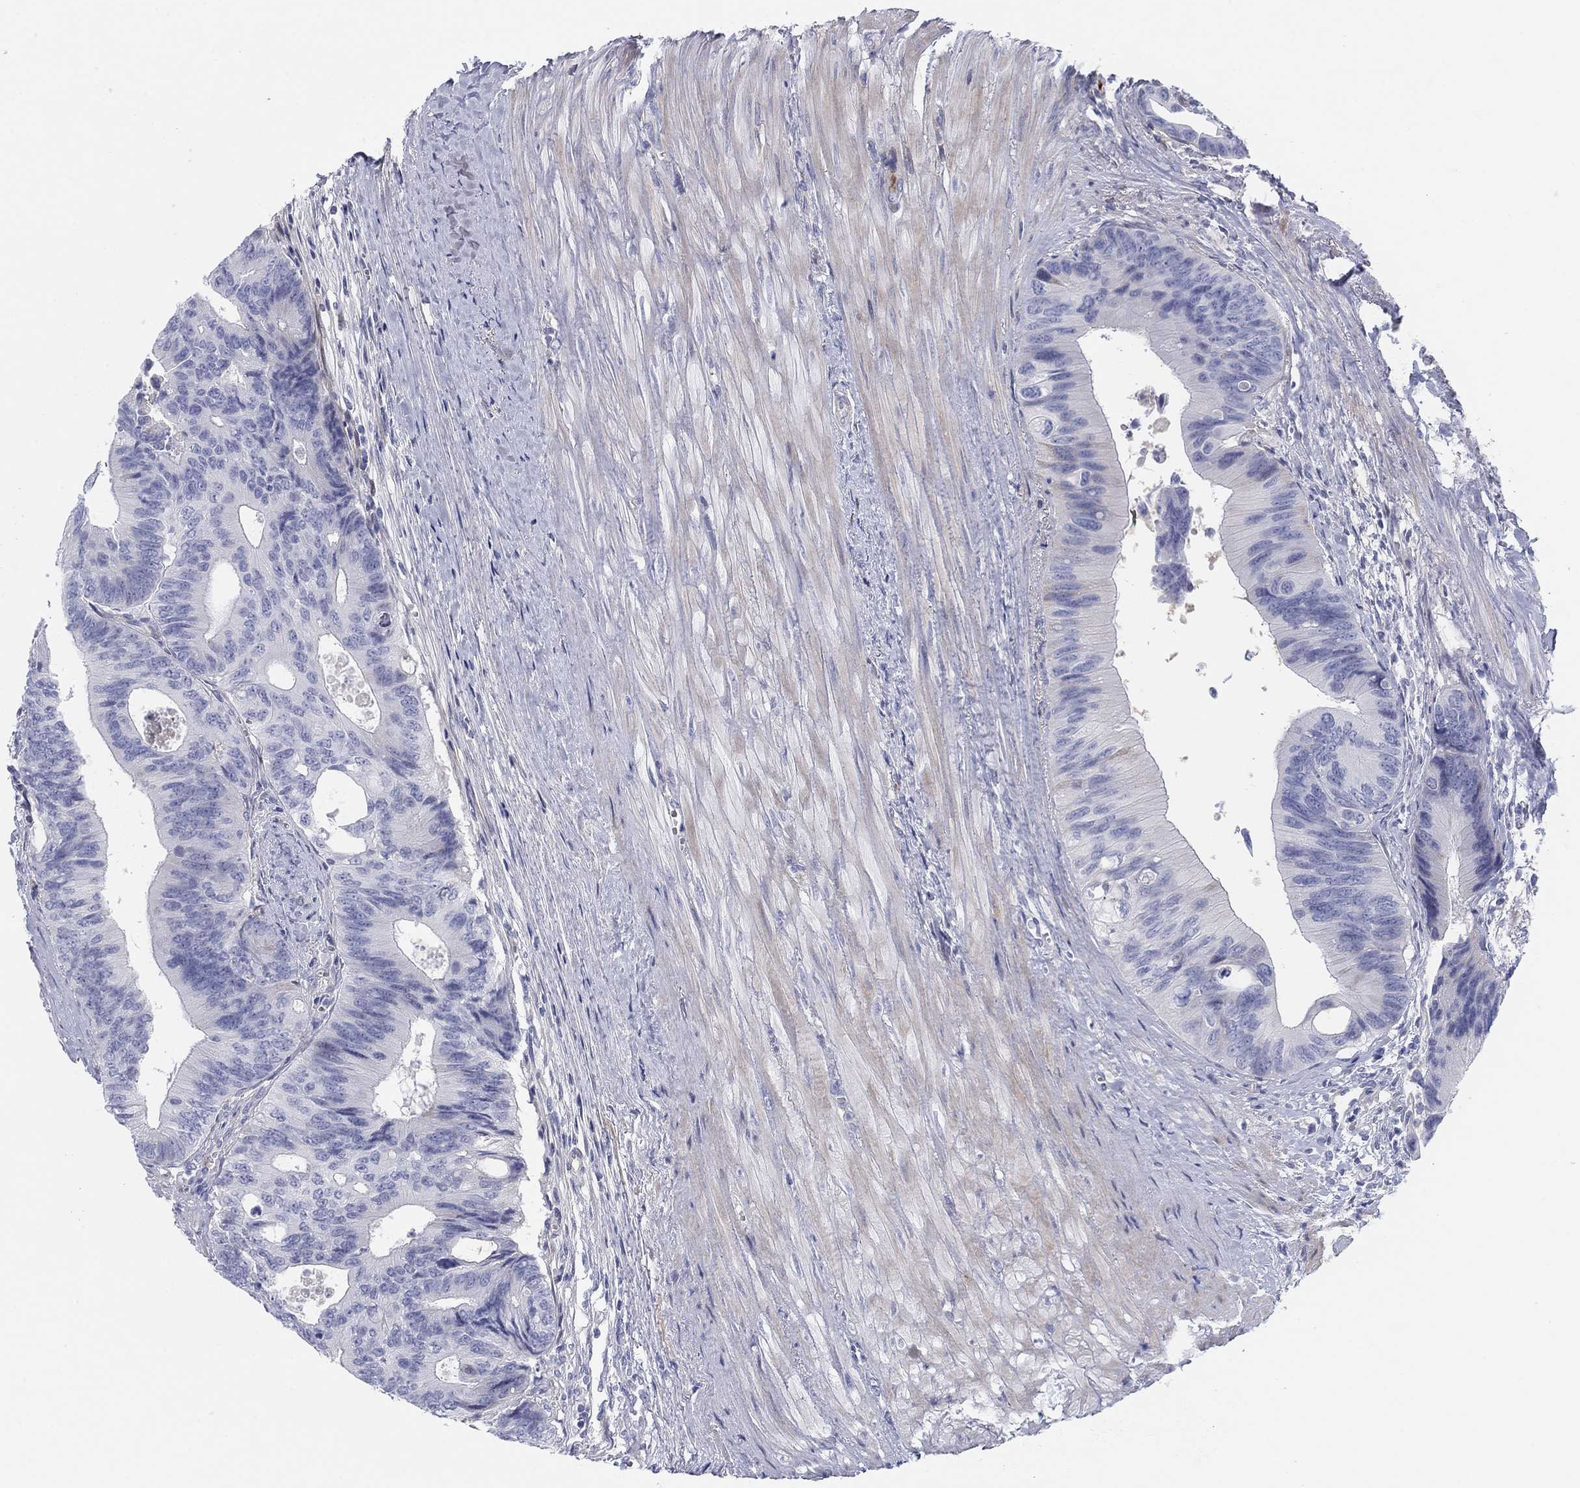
{"staining": {"intensity": "negative", "quantity": "none", "location": "none"}, "tissue": "colorectal cancer", "cell_type": "Tumor cells", "image_type": "cancer", "snomed": [{"axis": "morphology", "description": "Normal tissue, NOS"}, {"axis": "morphology", "description": "Adenocarcinoma, NOS"}, {"axis": "topography", "description": "Colon"}], "caption": "Immunohistochemistry (IHC) histopathology image of neoplastic tissue: human adenocarcinoma (colorectal) stained with DAB reveals no significant protein staining in tumor cells. (DAB (3,3'-diaminobenzidine) IHC with hematoxylin counter stain).", "gene": "HEATR4", "patient": {"sex": "male", "age": 65}}